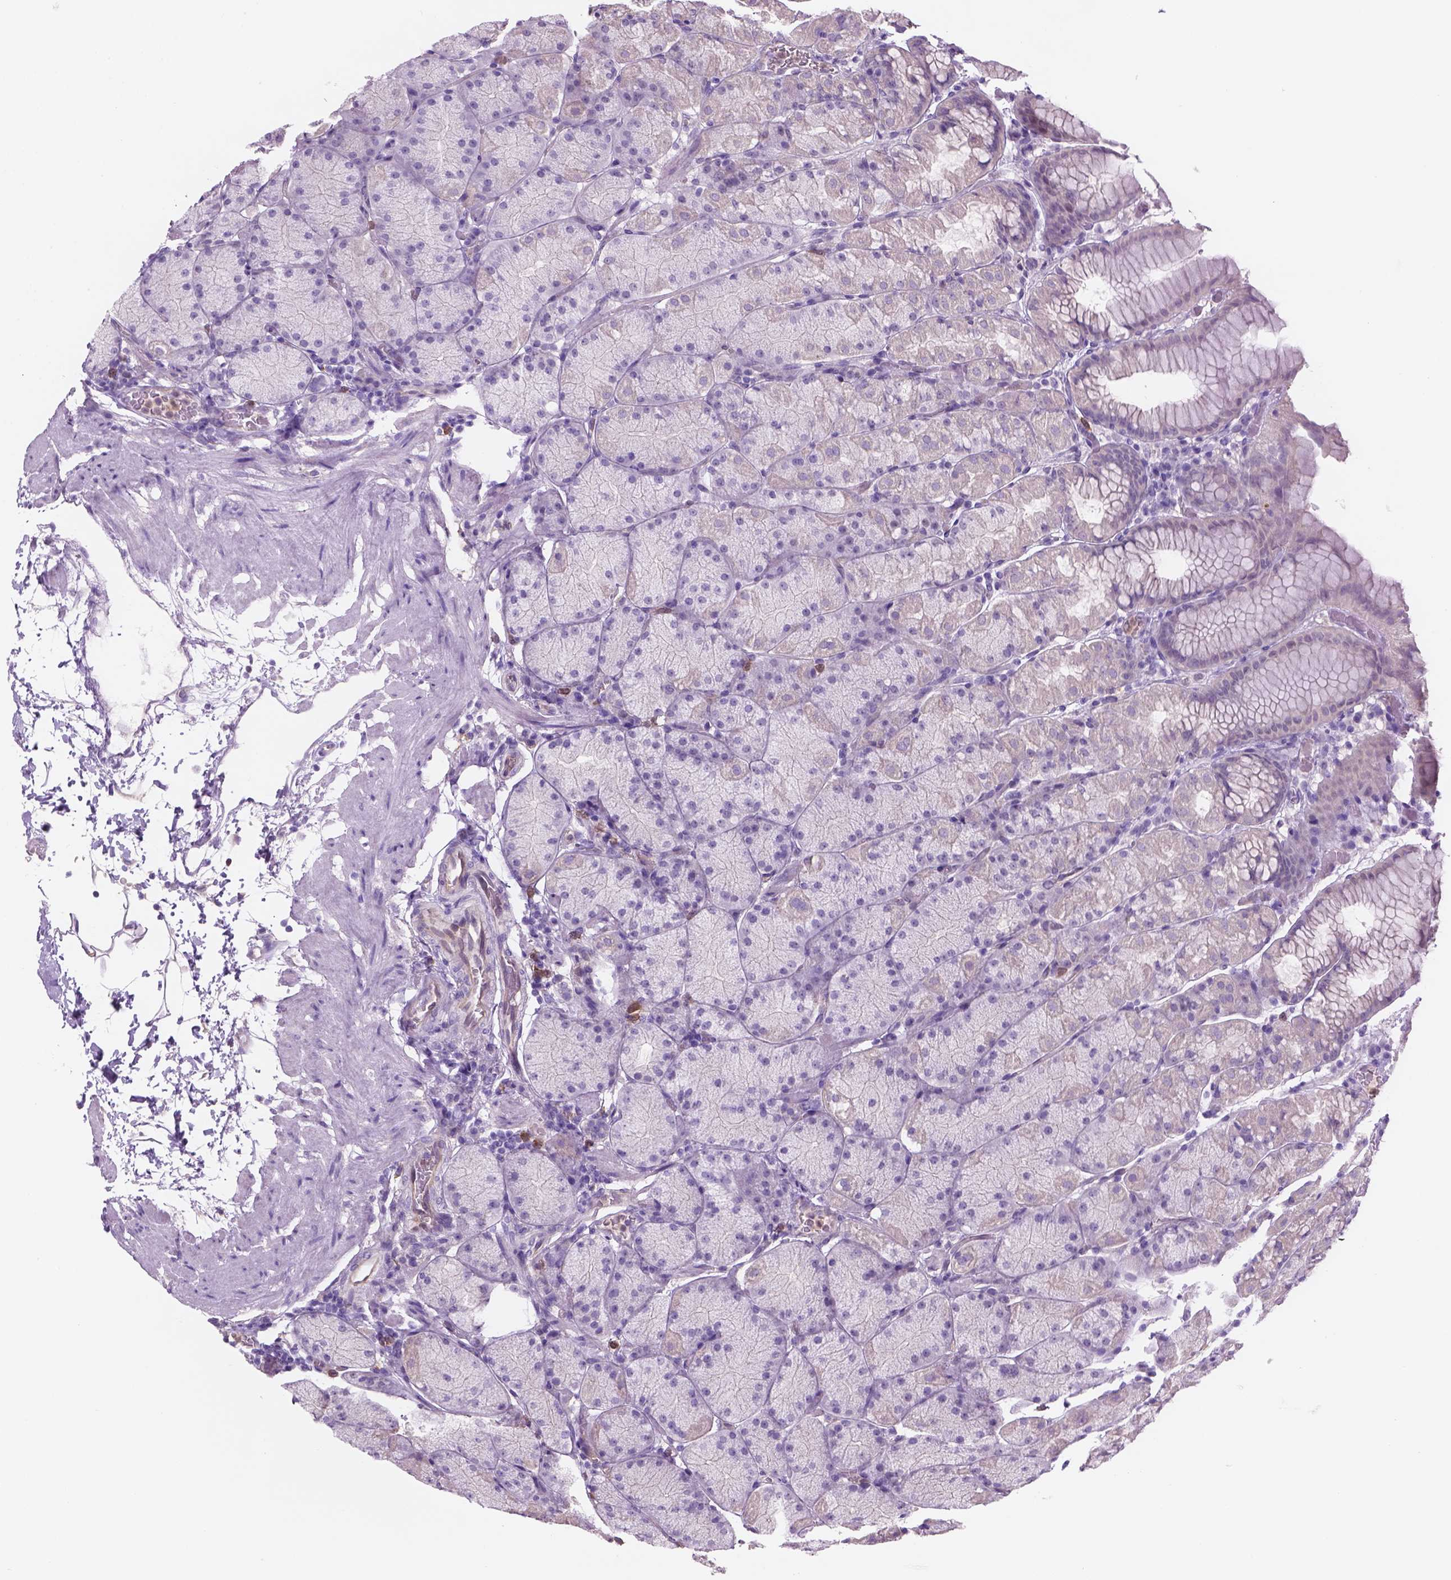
{"staining": {"intensity": "negative", "quantity": "none", "location": "none"}, "tissue": "stomach", "cell_type": "Glandular cells", "image_type": "normal", "snomed": [{"axis": "morphology", "description": "Normal tissue, NOS"}, {"axis": "topography", "description": "Stomach, upper"}, {"axis": "topography", "description": "Stomach"}], "caption": "This is a image of IHC staining of benign stomach, which shows no positivity in glandular cells.", "gene": "CD84", "patient": {"sex": "male", "age": 76}}